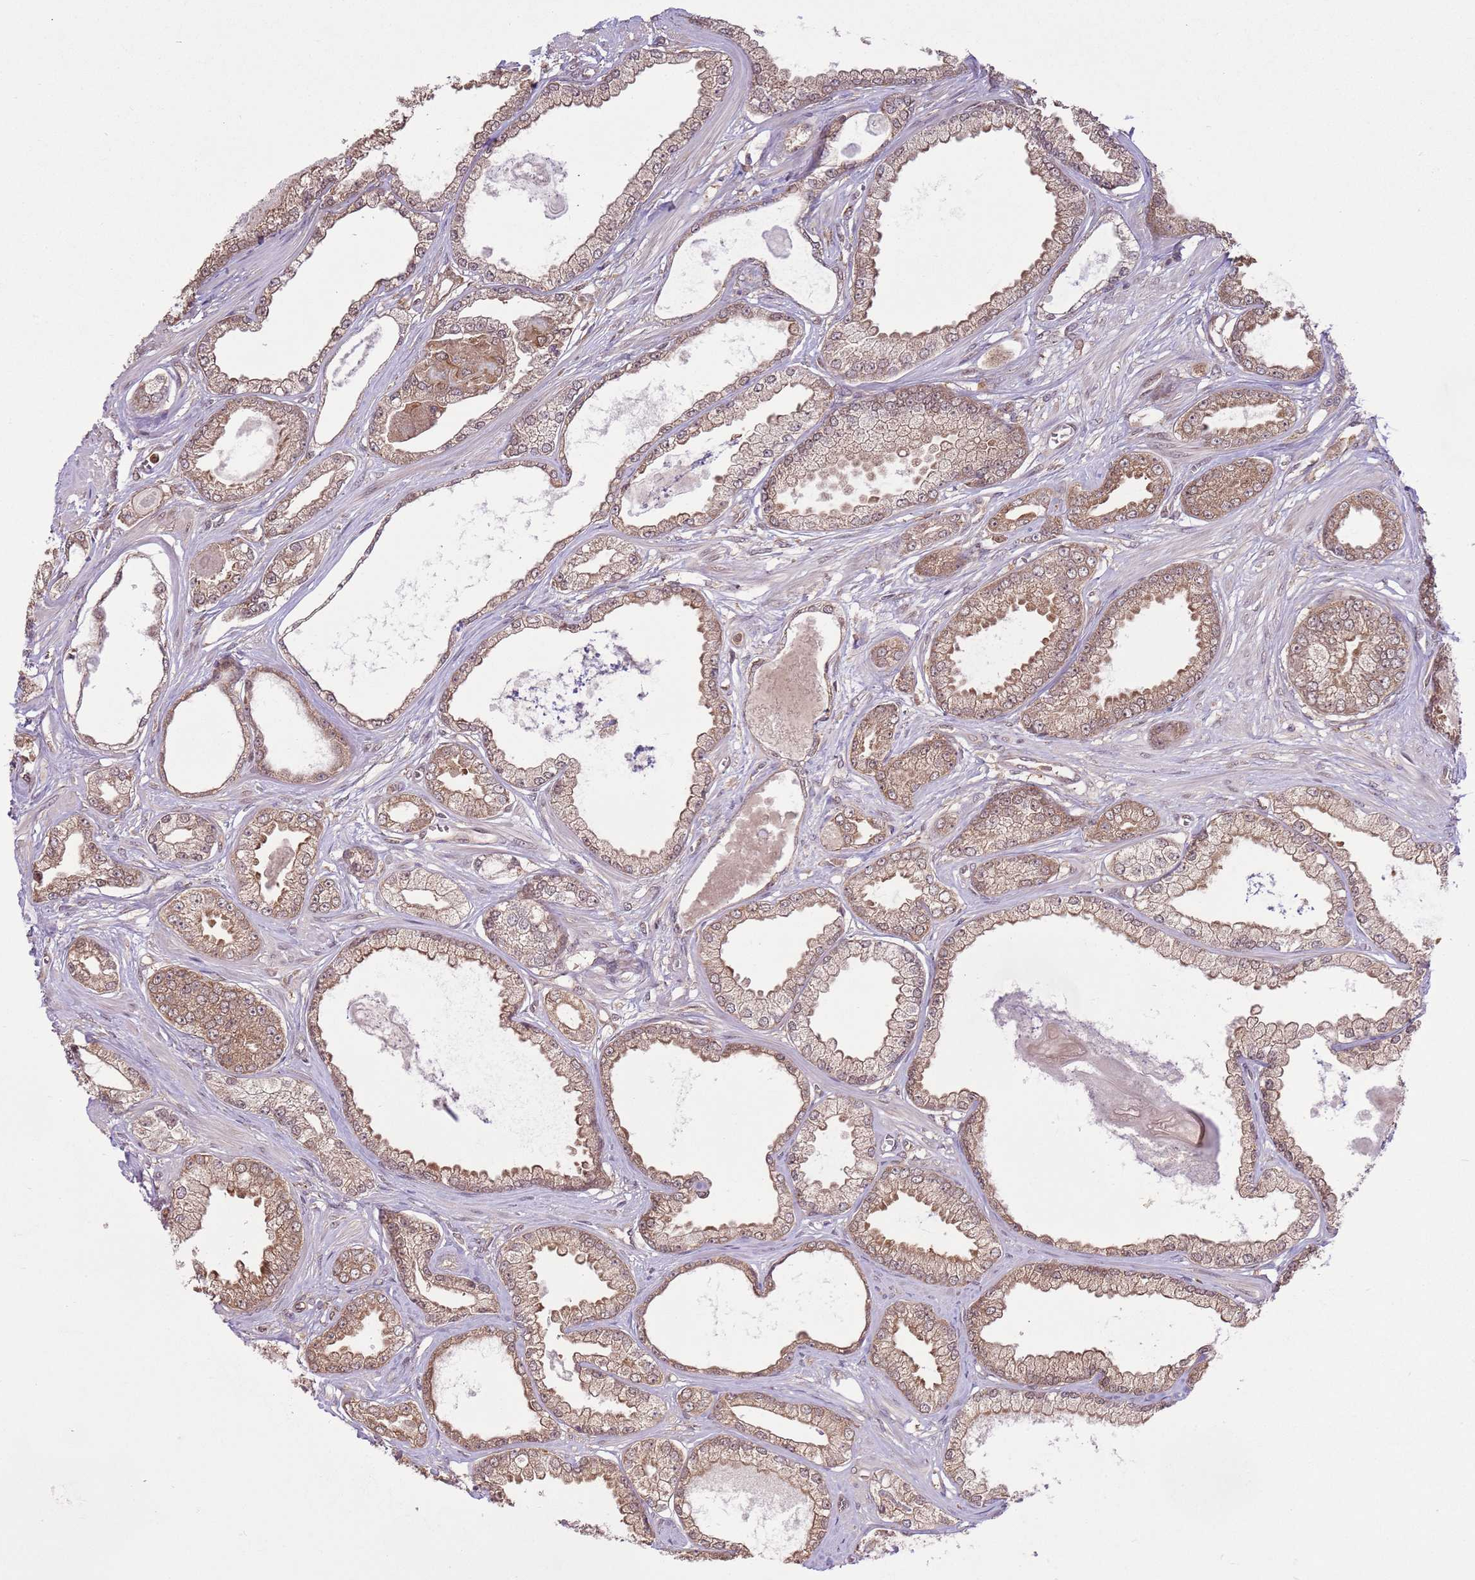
{"staining": {"intensity": "moderate", "quantity": ">75%", "location": "cytoplasmic/membranous,nuclear"}, "tissue": "prostate cancer", "cell_type": "Tumor cells", "image_type": "cancer", "snomed": [{"axis": "morphology", "description": "Adenocarcinoma, Low grade"}, {"axis": "topography", "description": "Prostate"}], "caption": "IHC photomicrograph of prostate cancer stained for a protein (brown), which displays medium levels of moderate cytoplasmic/membranous and nuclear staining in about >75% of tumor cells.", "gene": "AMIGO1", "patient": {"sex": "male", "age": 64}}